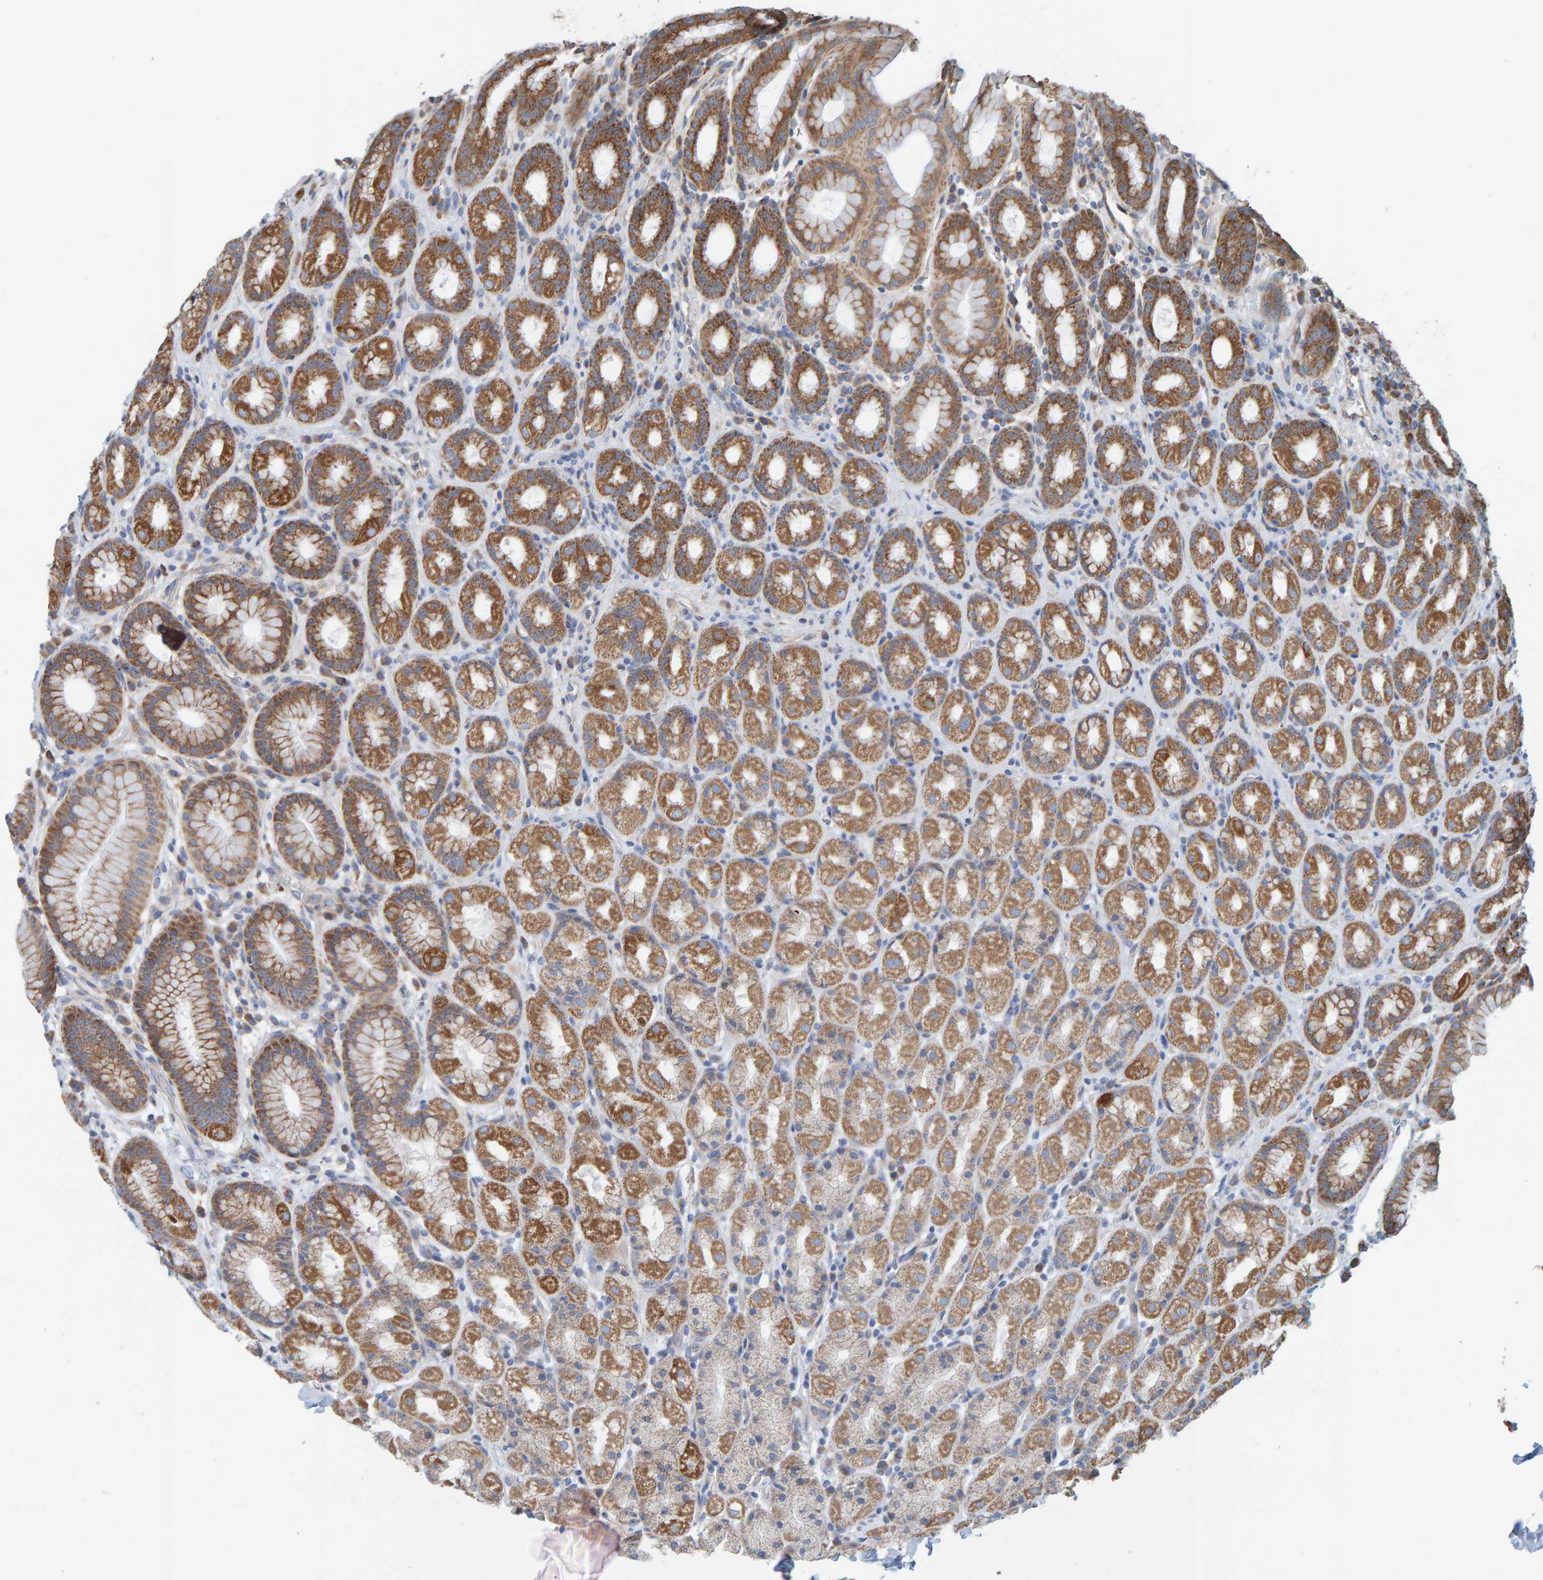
{"staining": {"intensity": "moderate", "quantity": ">75%", "location": "cytoplasmic/membranous"}, "tissue": "stomach", "cell_type": "Glandular cells", "image_type": "normal", "snomed": [{"axis": "morphology", "description": "Normal tissue, NOS"}, {"axis": "topography", "description": "Stomach, upper"}], "caption": "A high-resolution micrograph shows immunohistochemistry staining of benign stomach, which demonstrates moderate cytoplasmic/membranous staining in about >75% of glandular cells.", "gene": "MRPL45", "patient": {"sex": "male", "age": 68}}